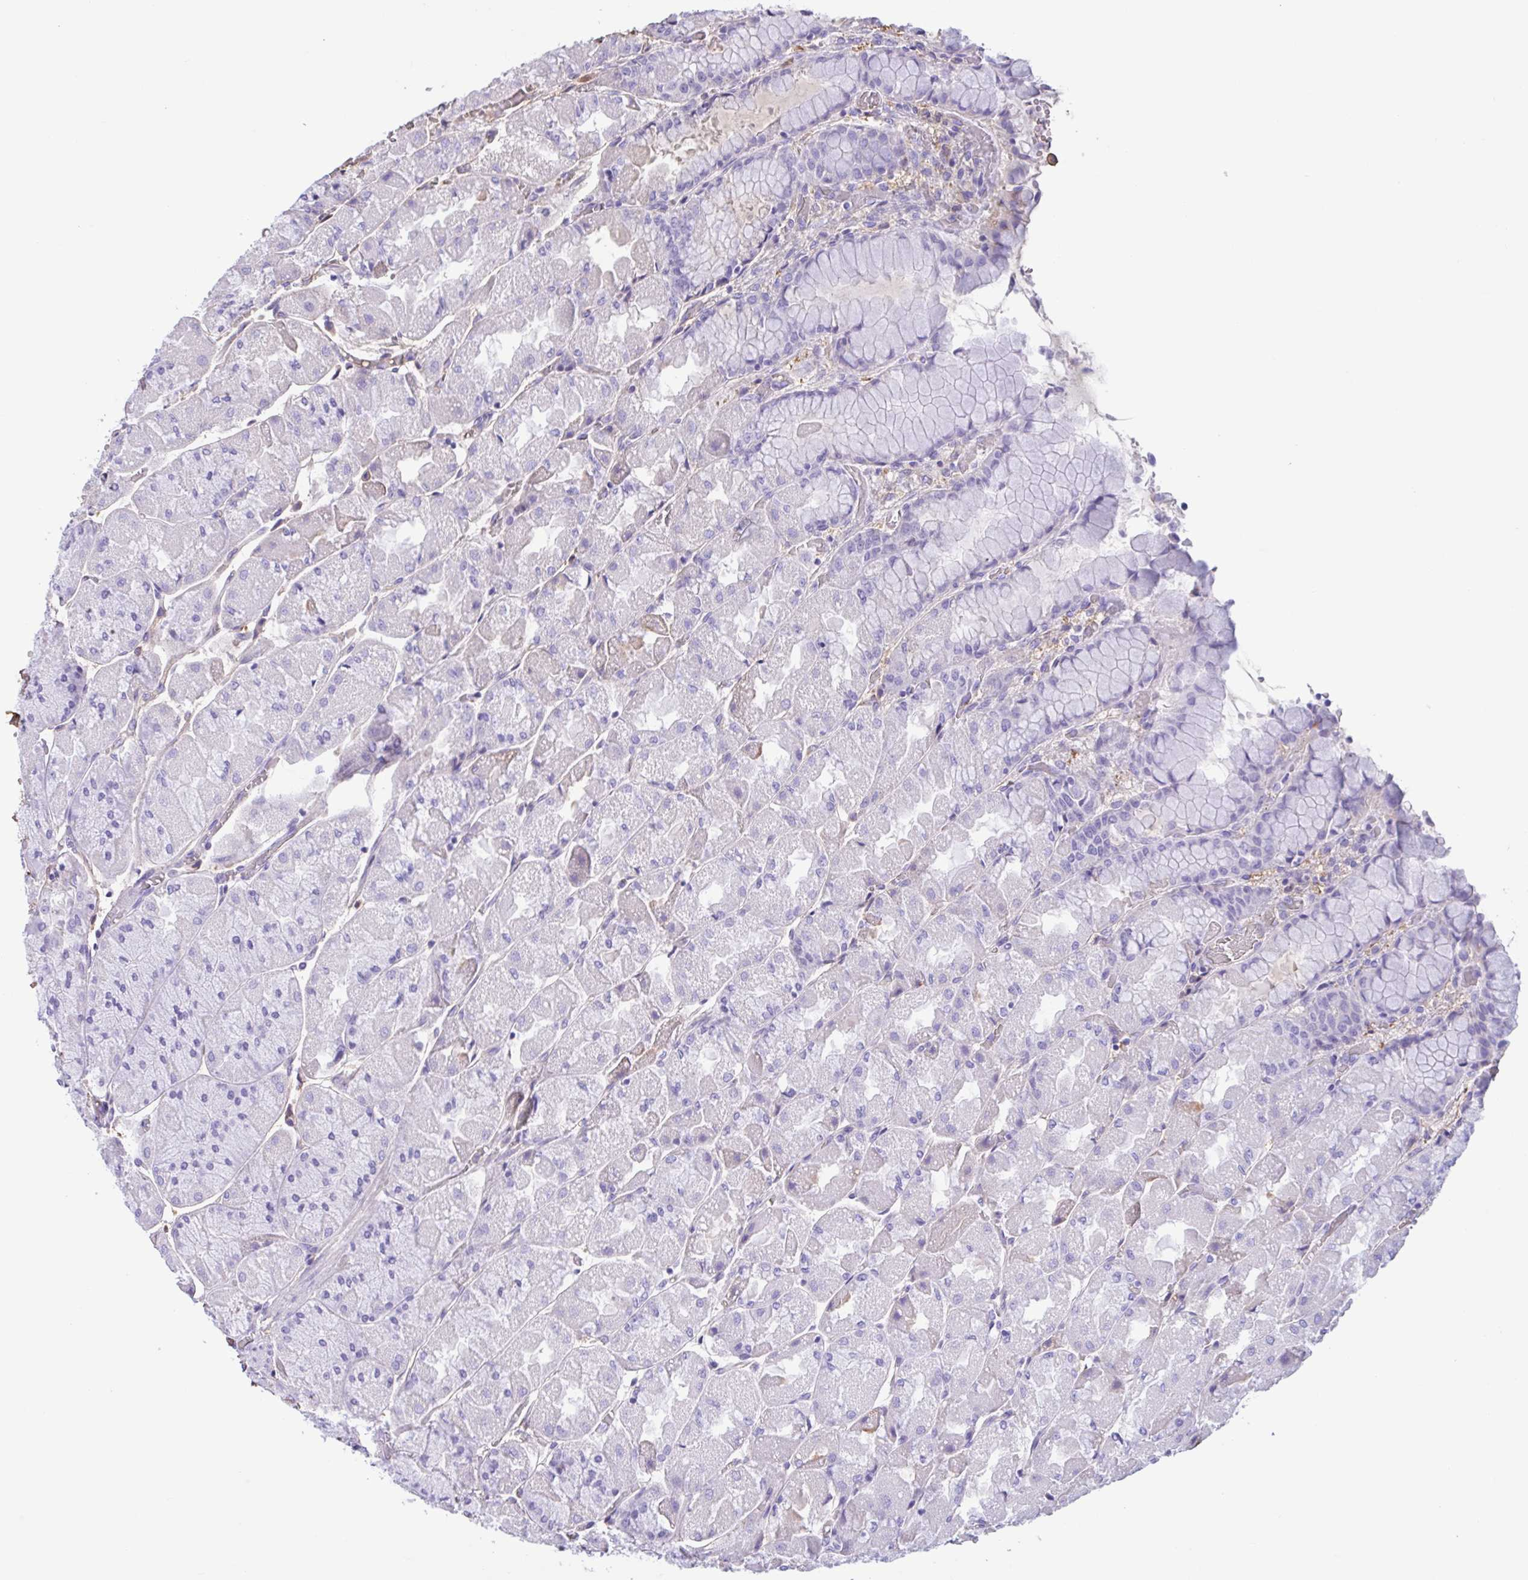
{"staining": {"intensity": "negative", "quantity": "none", "location": "none"}, "tissue": "stomach", "cell_type": "Glandular cells", "image_type": "normal", "snomed": [{"axis": "morphology", "description": "Normal tissue, NOS"}, {"axis": "topography", "description": "Stomach"}], "caption": "Micrograph shows no significant protein positivity in glandular cells of unremarkable stomach.", "gene": "LARGE2", "patient": {"sex": "female", "age": 61}}